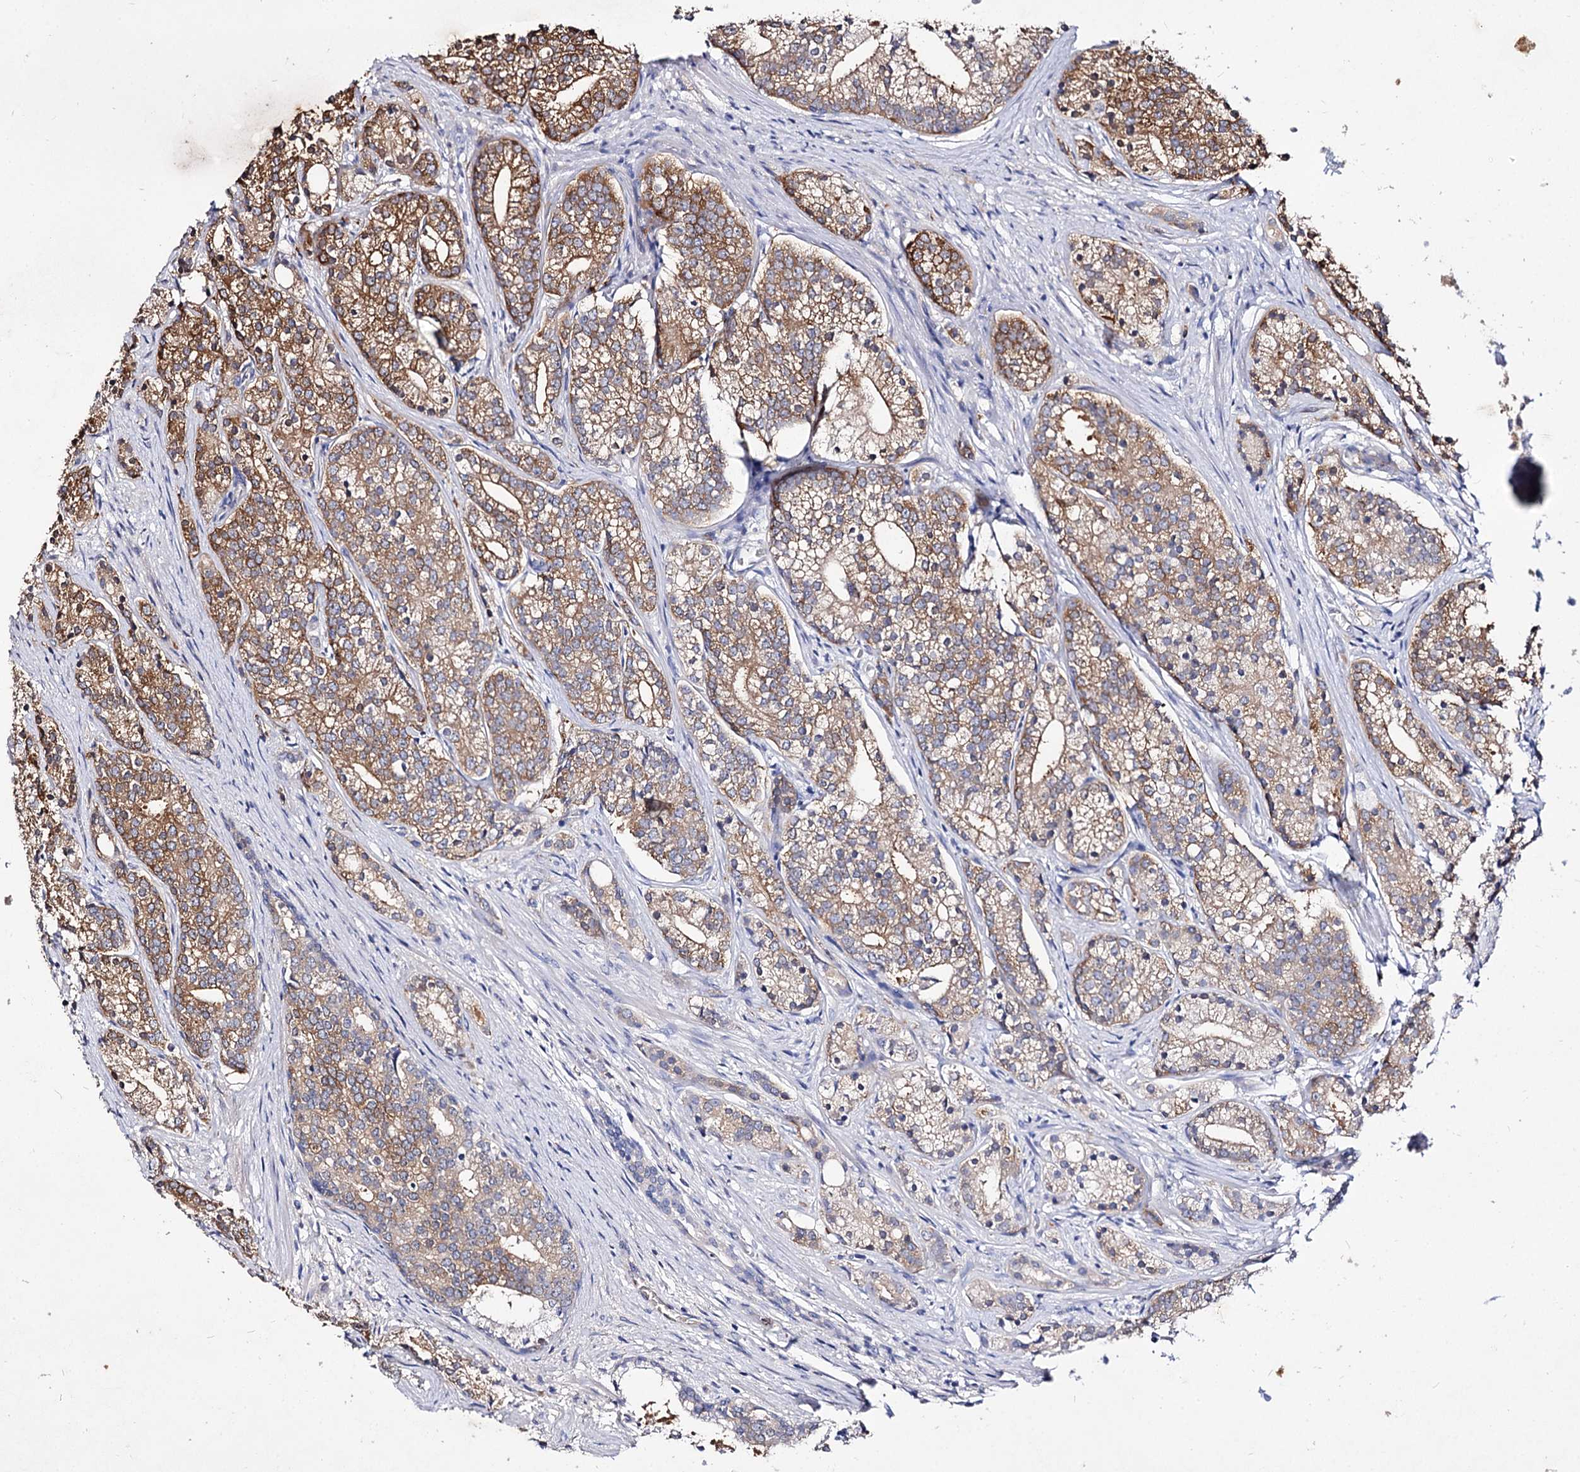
{"staining": {"intensity": "moderate", "quantity": ">75%", "location": "cytoplasmic/membranous"}, "tissue": "prostate cancer", "cell_type": "Tumor cells", "image_type": "cancer", "snomed": [{"axis": "morphology", "description": "Adenocarcinoma, Low grade"}, {"axis": "topography", "description": "Prostate"}], "caption": "Protein staining demonstrates moderate cytoplasmic/membranous positivity in about >75% of tumor cells in prostate cancer. (IHC, brightfield microscopy, high magnification).", "gene": "ARFIP2", "patient": {"sex": "male", "age": 71}}